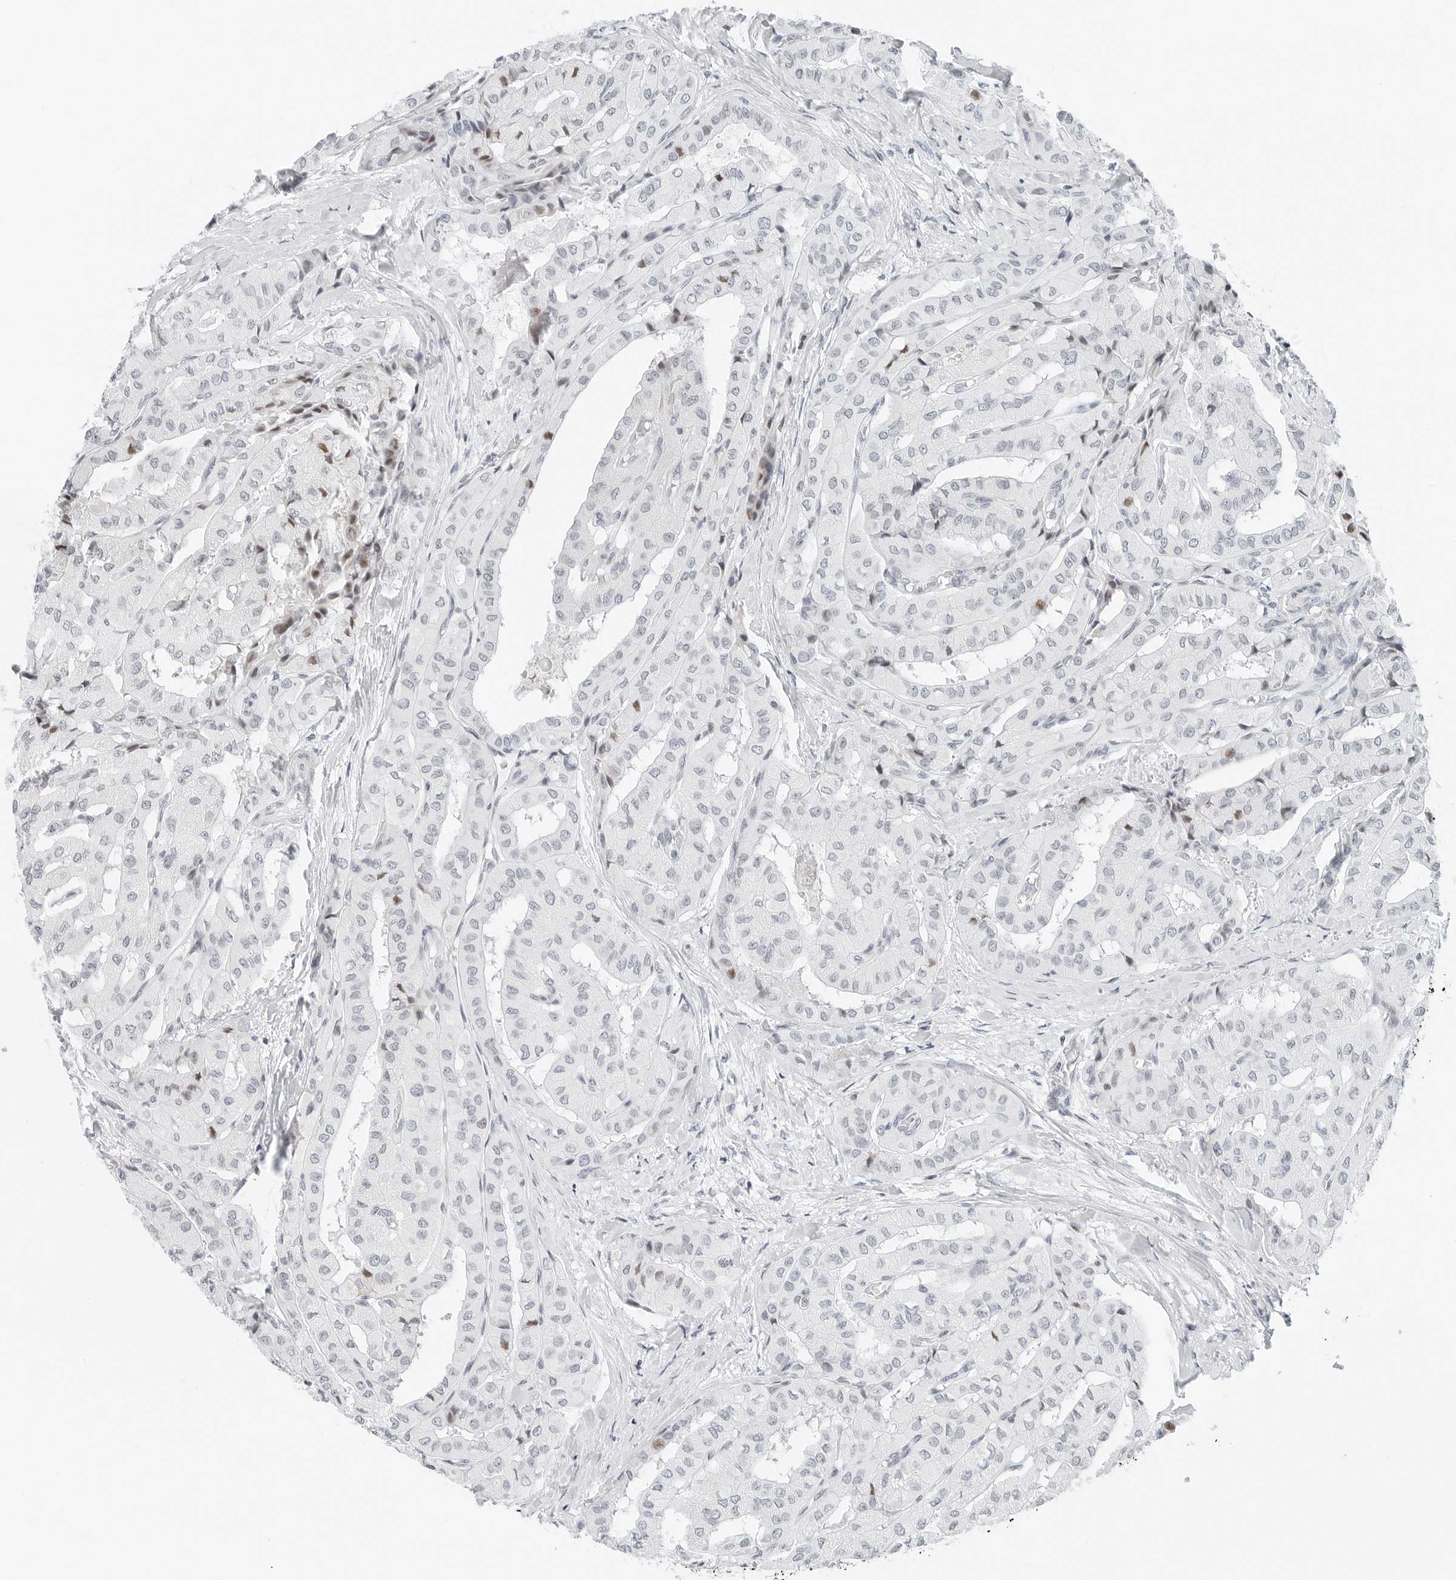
{"staining": {"intensity": "moderate", "quantity": "<25%", "location": "nuclear"}, "tissue": "thyroid cancer", "cell_type": "Tumor cells", "image_type": "cancer", "snomed": [{"axis": "morphology", "description": "Papillary adenocarcinoma, NOS"}, {"axis": "topography", "description": "Thyroid gland"}], "caption": "DAB (3,3'-diaminobenzidine) immunohistochemical staining of thyroid papillary adenocarcinoma reveals moderate nuclear protein positivity in about <25% of tumor cells.", "gene": "NTMT2", "patient": {"sex": "female", "age": 59}}